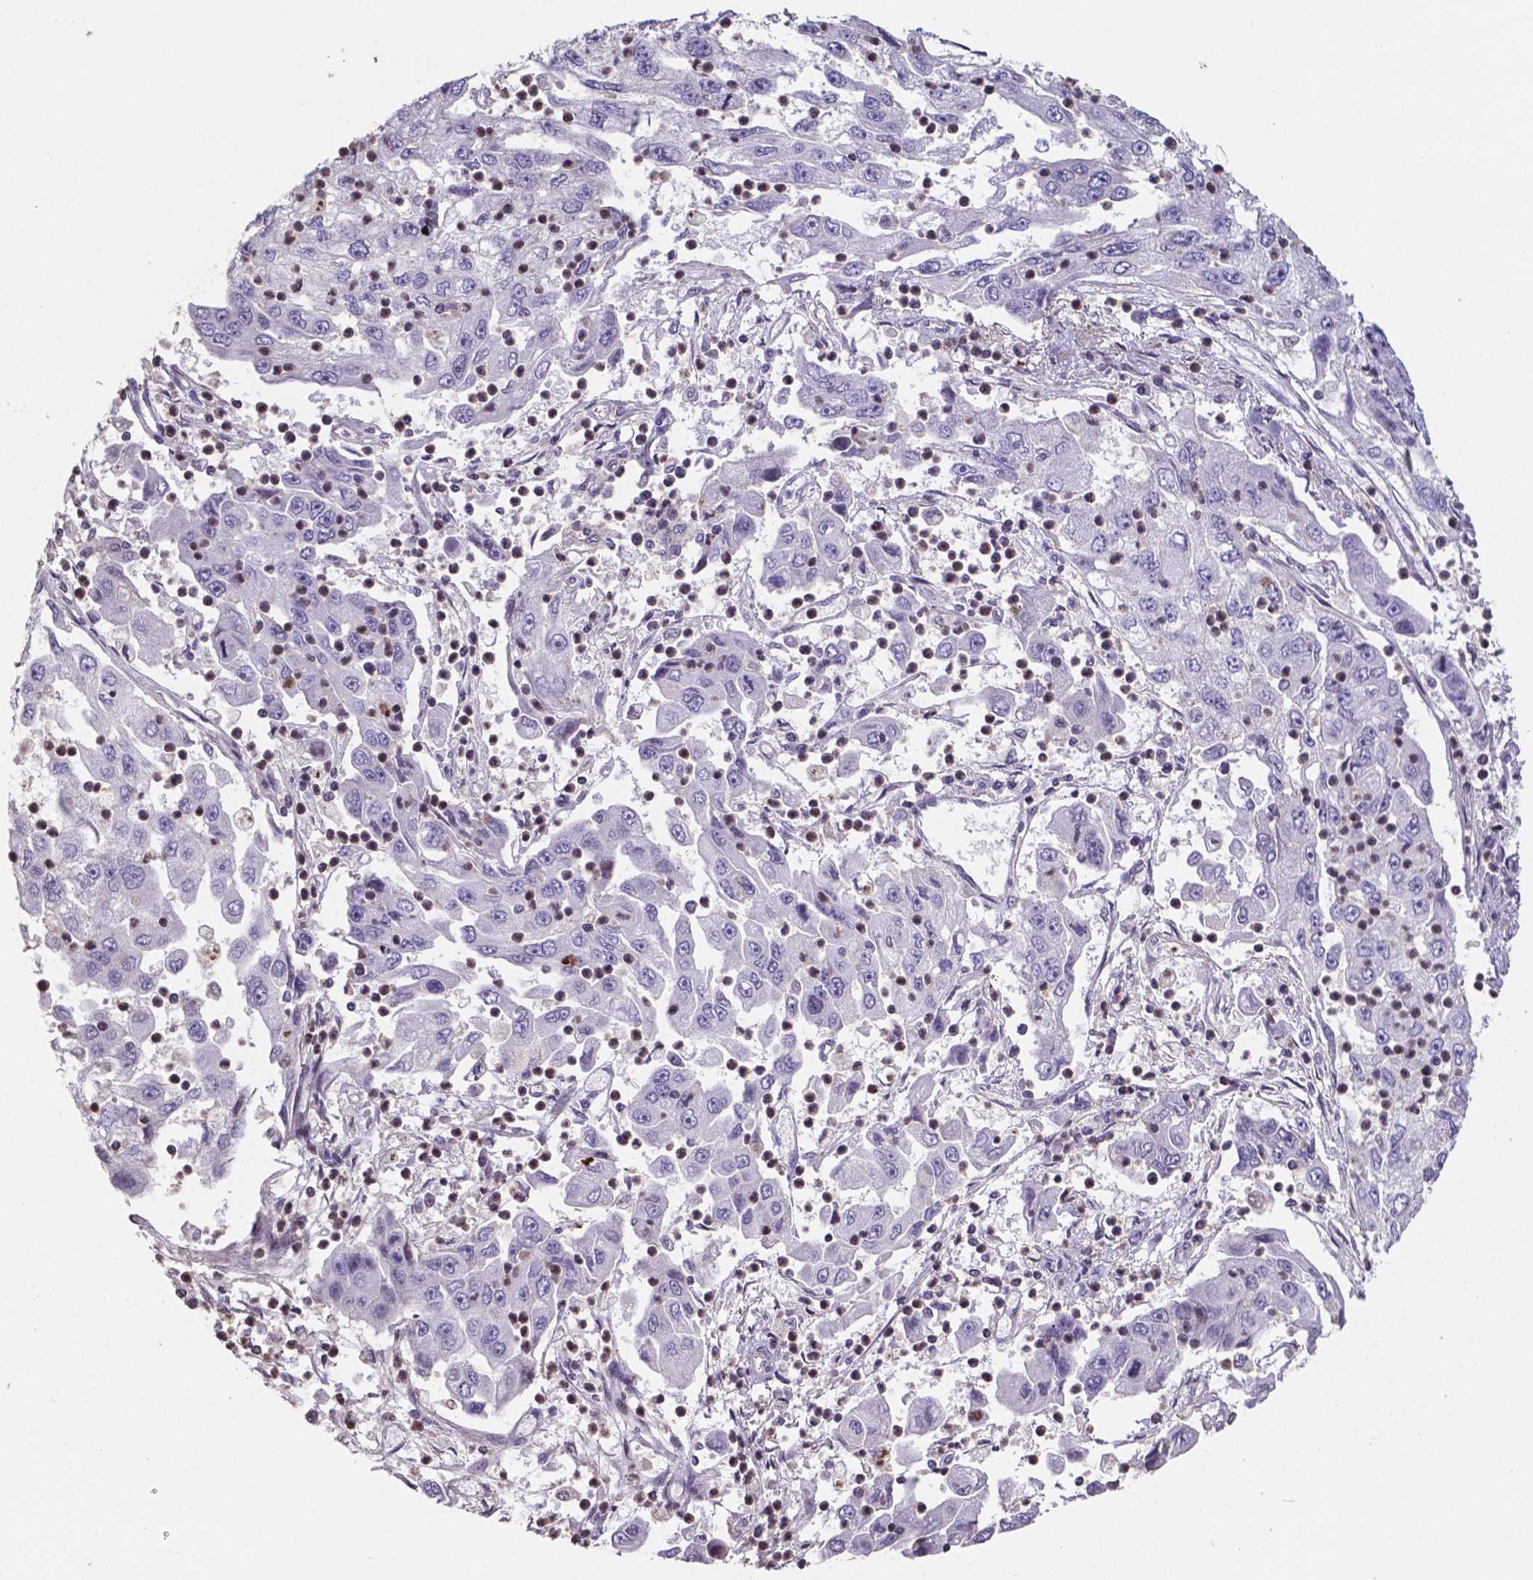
{"staining": {"intensity": "negative", "quantity": "none", "location": "none"}, "tissue": "cervical cancer", "cell_type": "Tumor cells", "image_type": "cancer", "snomed": [{"axis": "morphology", "description": "Squamous cell carcinoma, NOS"}, {"axis": "topography", "description": "Cervix"}], "caption": "The photomicrograph displays no significant staining in tumor cells of cervical cancer. (DAB (3,3'-diaminobenzidine) immunohistochemistry with hematoxylin counter stain).", "gene": "MLC1", "patient": {"sex": "female", "age": 36}}